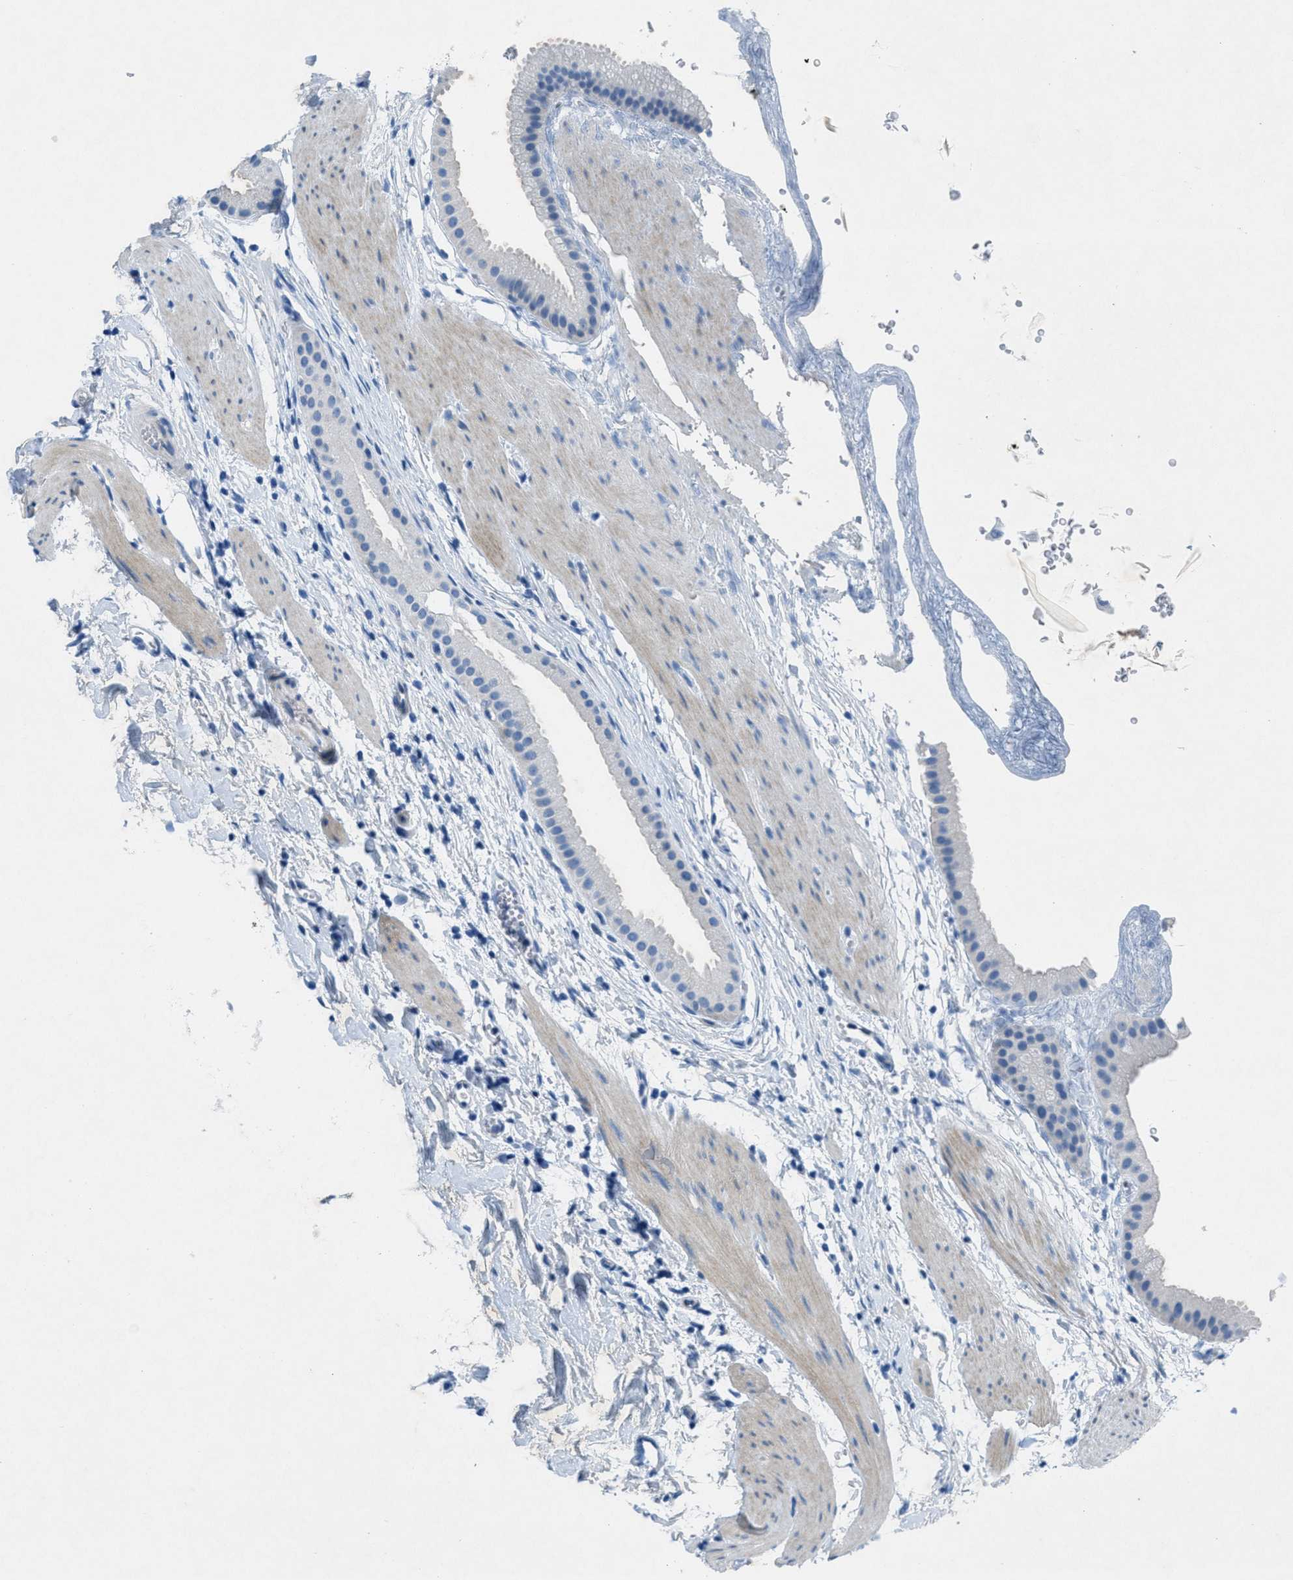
{"staining": {"intensity": "negative", "quantity": "none", "location": "none"}, "tissue": "gallbladder", "cell_type": "Glandular cells", "image_type": "normal", "snomed": [{"axis": "morphology", "description": "Normal tissue, NOS"}, {"axis": "topography", "description": "Gallbladder"}], "caption": "The image exhibits no staining of glandular cells in benign gallbladder. The staining was performed using DAB to visualize the protein expression in brown, while the nuclei were stained in blue with hematoxylin (Magnification: 20x).", "gene": "GALNT17", "patient": {"sex": "female", "age": 64}}